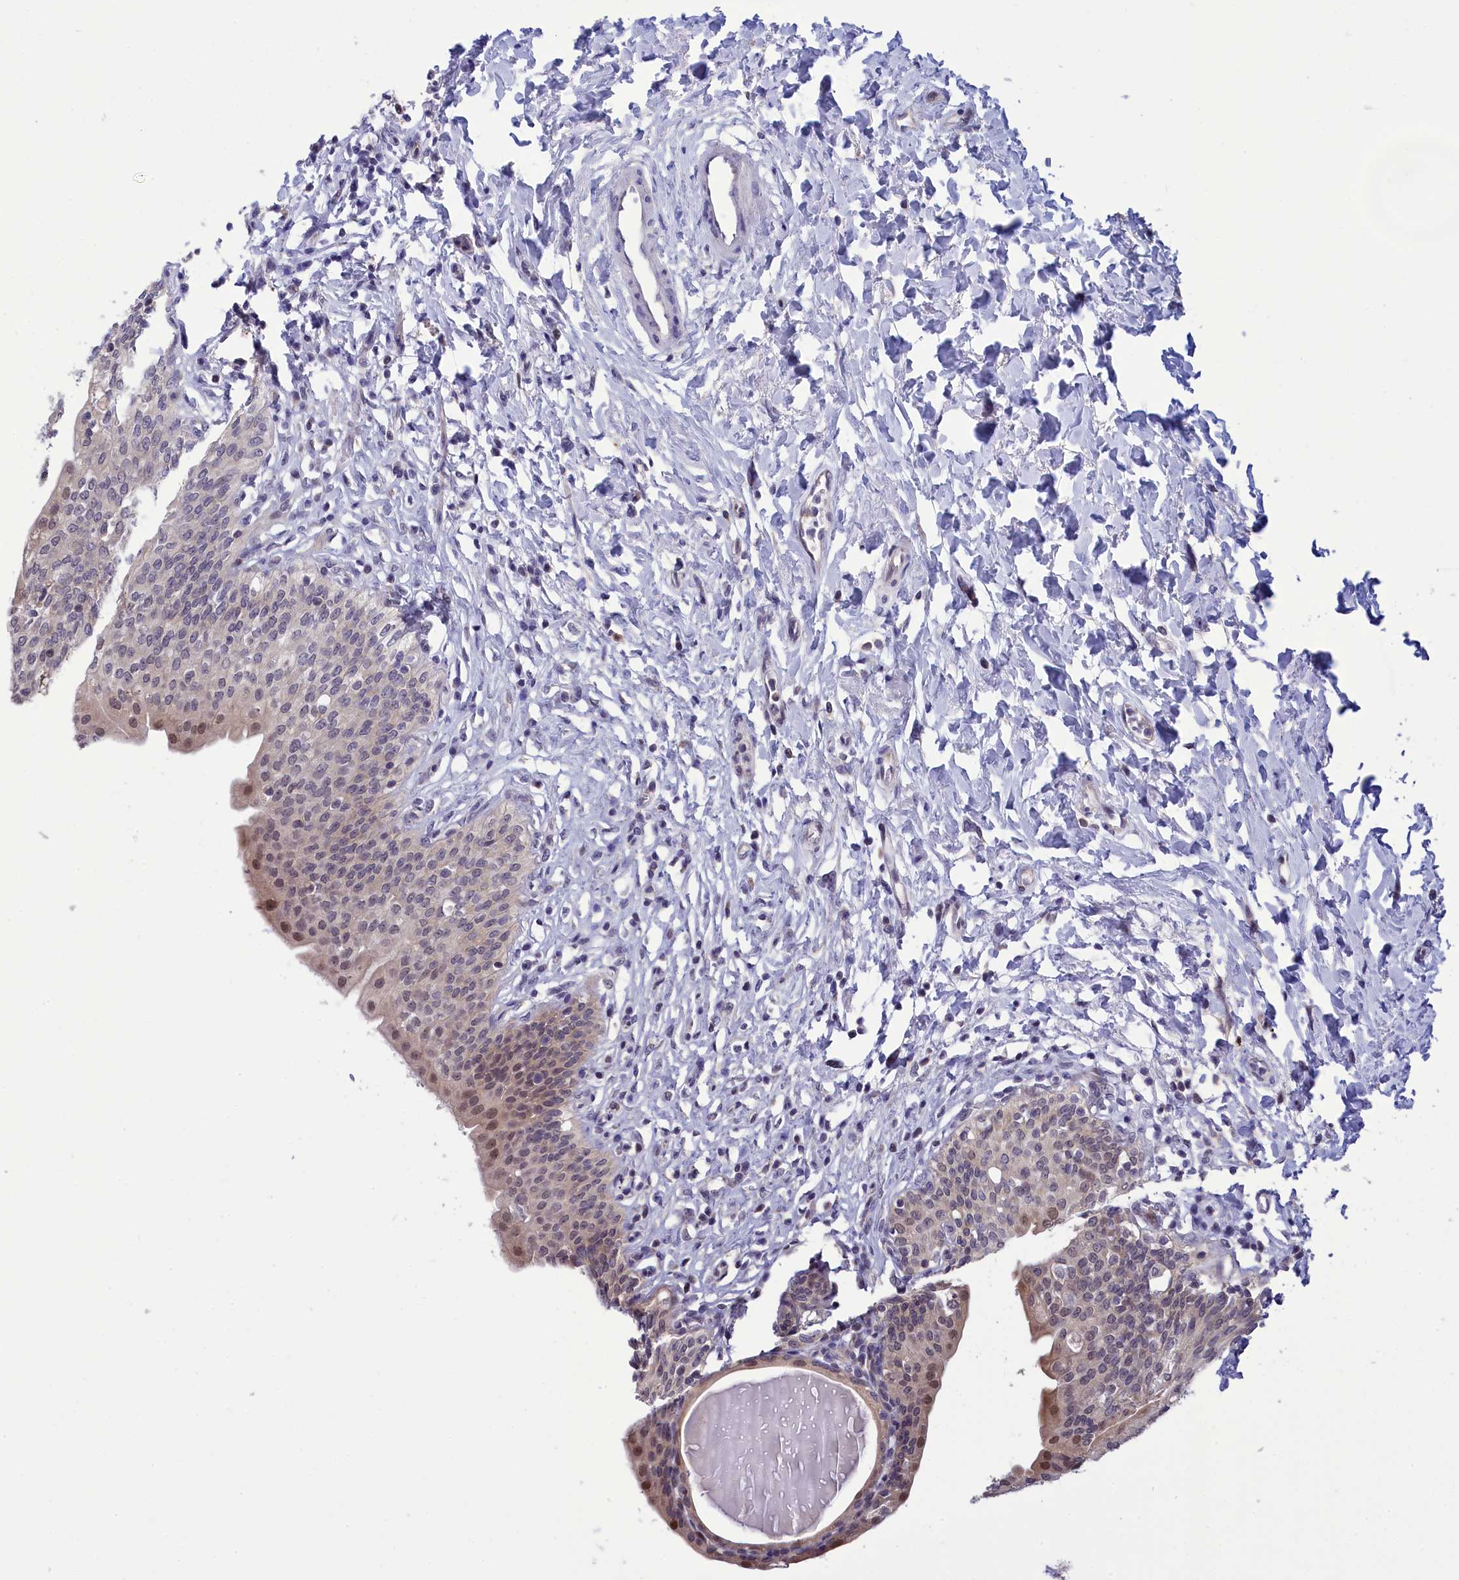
{"staining": {"intensity": "moderate", "quantity": "<25%", "location": "cytoplasmic/membranous,nuclear"}, "tissue": "urinary bladder", "cell_type": "Urothelial cells", "image_type": "normal", "snomed": [{"axis": "morphology", "description": "Normal tissue, NOS"}, {"axis": "topography", "description": "Urinary bladder"}], "caption": "Immunohistochemical staining of benign urinary bladder displays <25% levels of moderate cytoplasmic/membranous,nuclear protein staining in about <25% of urothelial cells. (DAB IHC, brown staining for protein, blue staining for nuclei).", "gene": "KCTD14", "patient": {"sex": "male", "age": 83}}